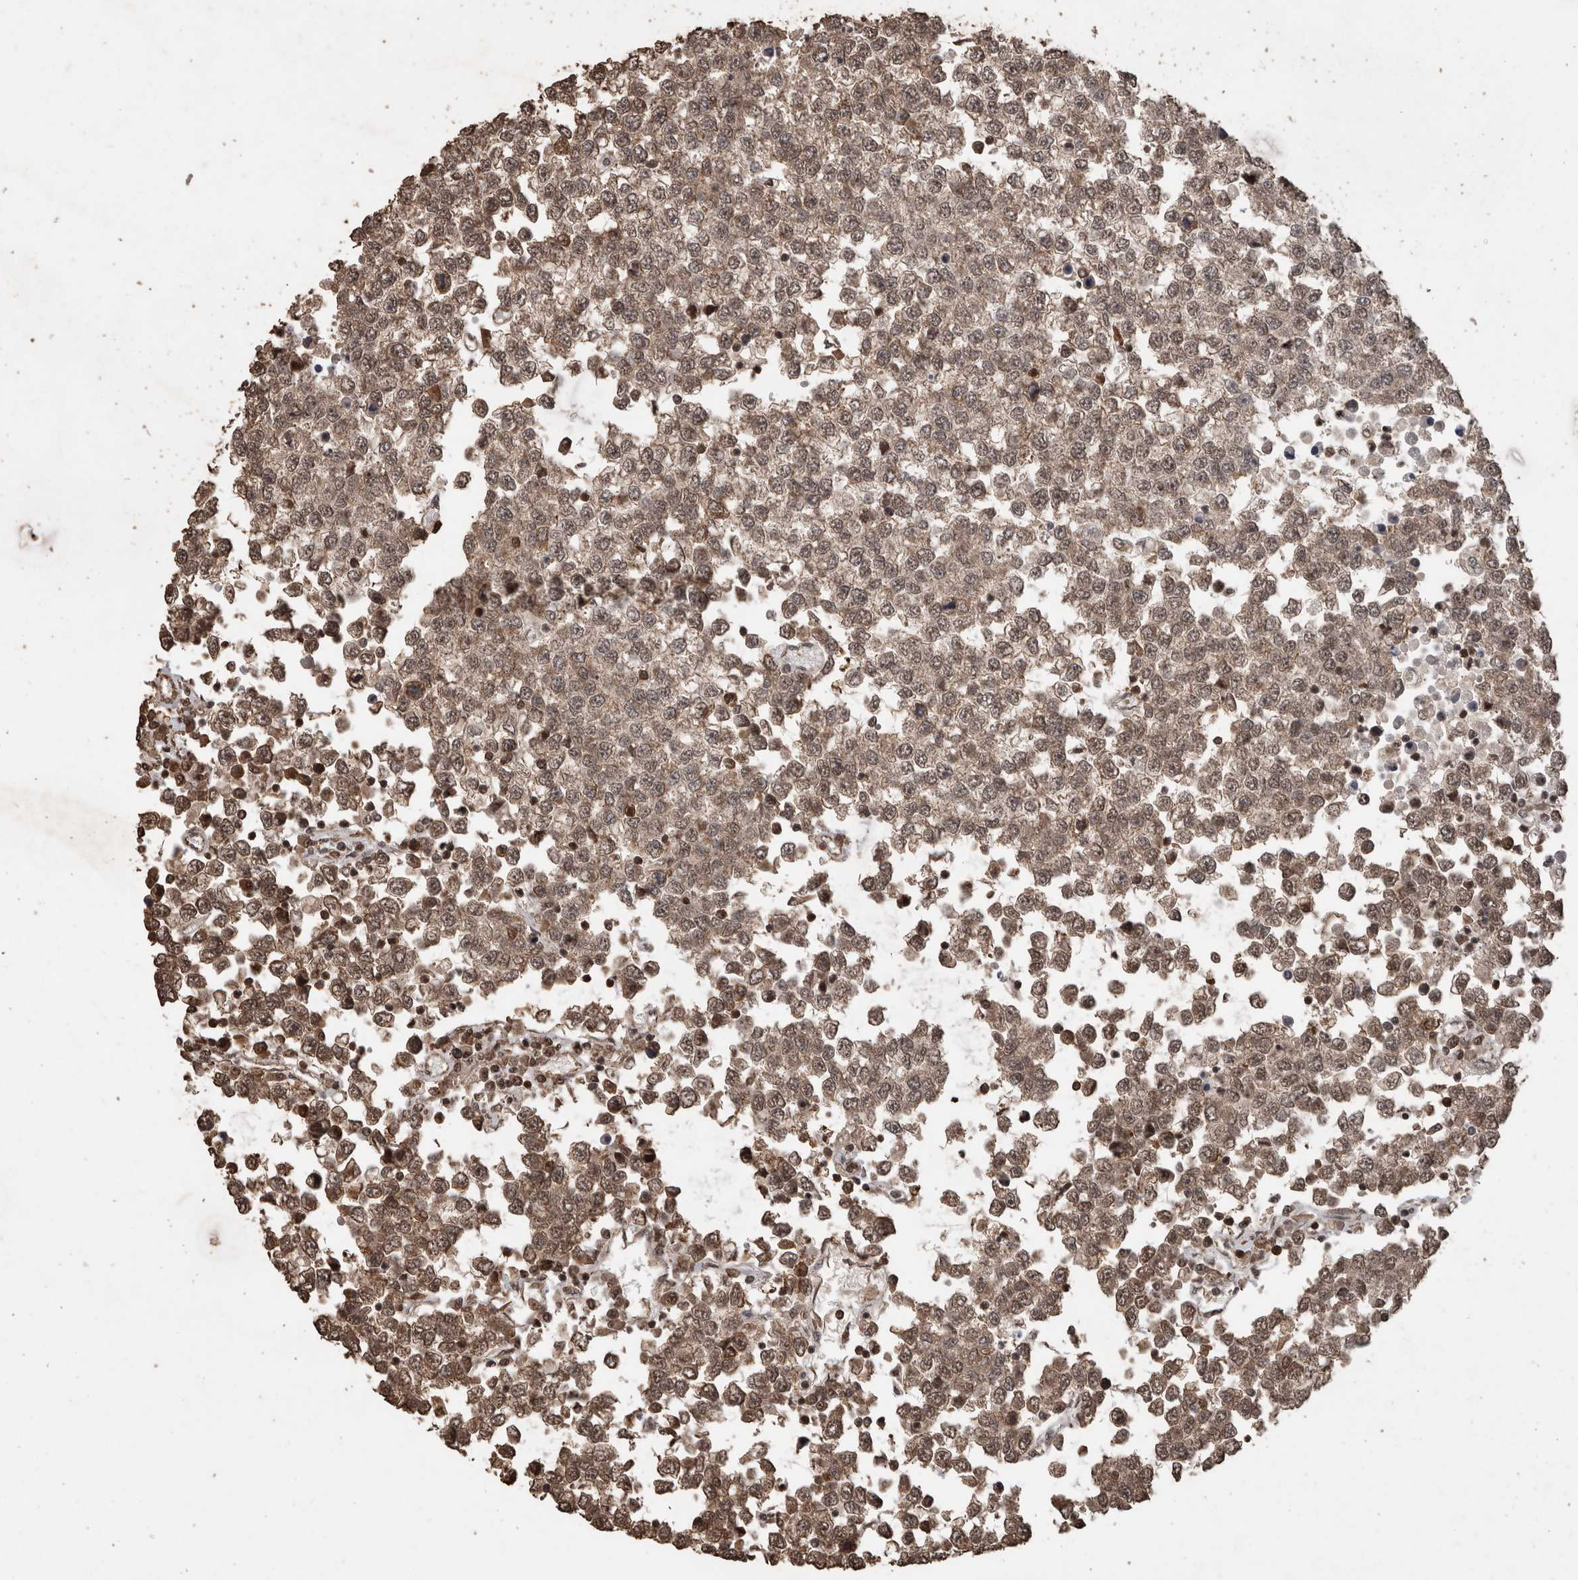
{"staining": {"intensity": "moderate", "quantity": ">75%", "location": "cytoplasmic/membranous"}, "tissue": "testis cancer", "cell_type": "Tumor cells", "image_type": "cancer", "snomed": [{"axis": "morphology", "description": "Seminoma, NOS"}, {"axis": "topography", "description": "Testis"}], "caption": "Immunohistochemical staining of human testis cancer exhibits medium levels of moderate cytoplasmic/membranous protein staining in about >75% of tumor cells.", "gene": "PINK1", "patient": {"sex": "male", "age": 65}}